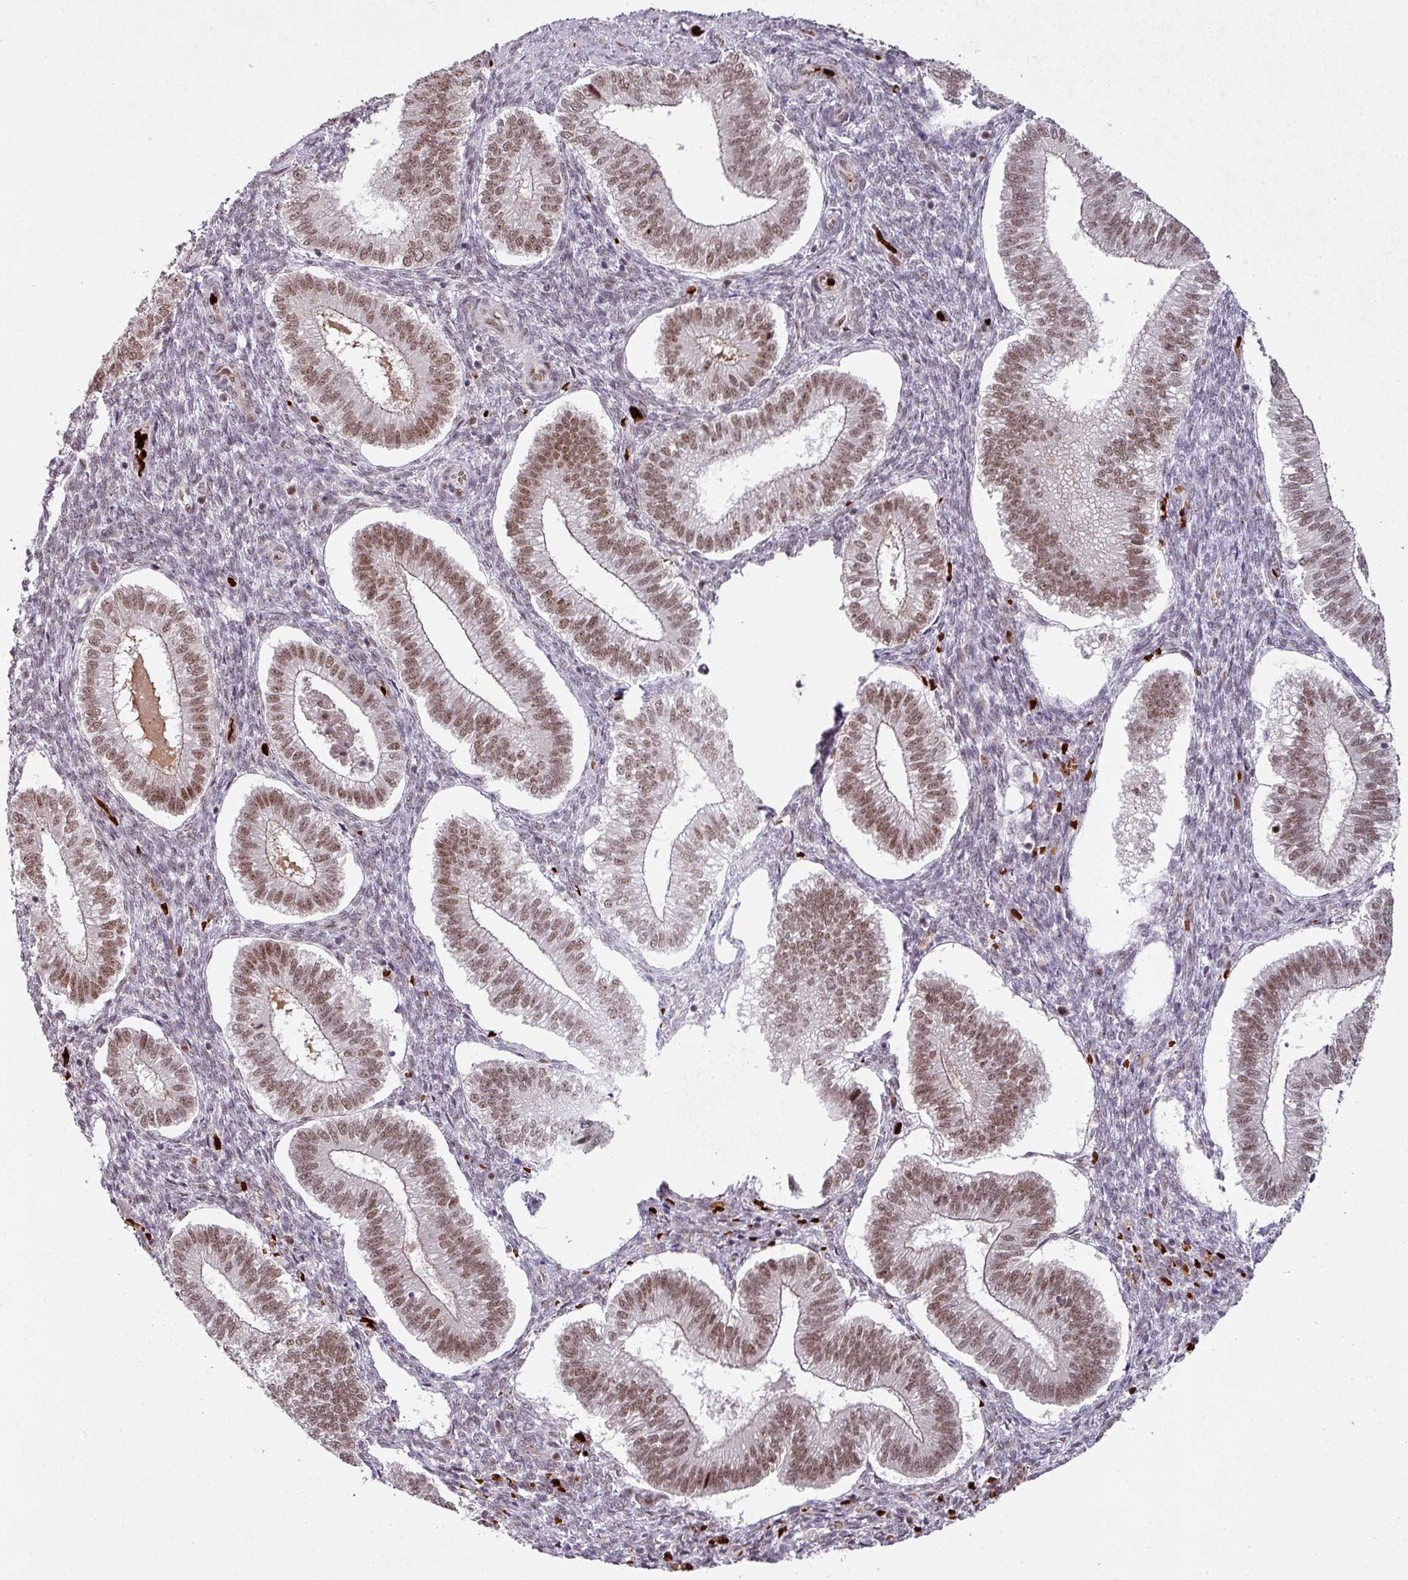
{"staining": {"intensity": "weak", "quantity": "<25%", "location": "nuclear"}, "tissue": "endometrium", "cell_type": "Cells in endometrial stroma", "image_type": "normal", "snomed": [{"axis": "morphology", "description": "Normal tissue, NOS"}, {"axis": "topography", "description": "Endometrium"}], "caption": "DAB immunohistochemical staining of unremarkable endometrium shows no significant positivity in cells in endometrial stroma.", "gene": "NEIL1", "patient": {"sex": "female", "age": 25}}